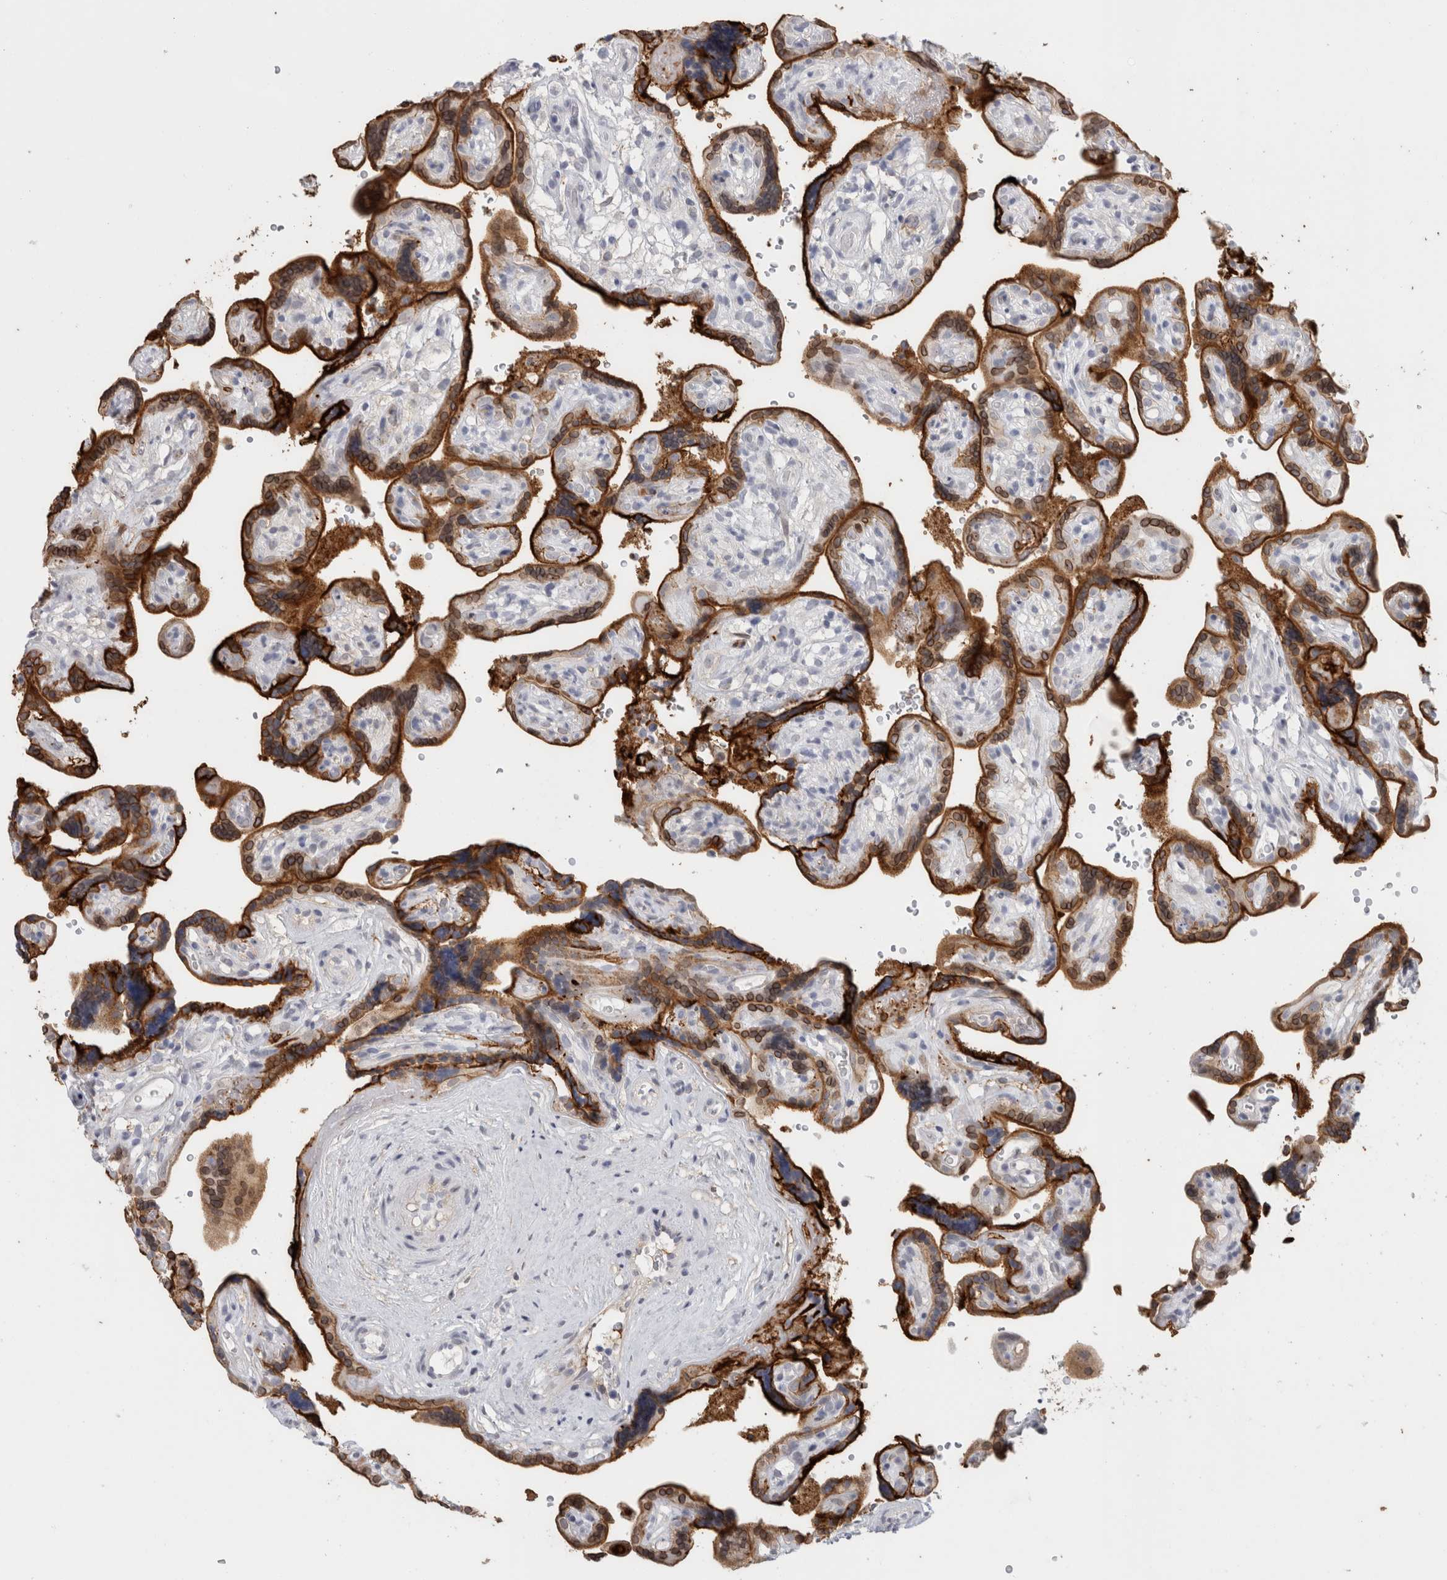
{"staining": {"intensity": "moderate", "quantity": "25%-75%", "location": "cytoplasmic/membranous,nuclear"}, "tissue": "placenta", "cell_type": "Decidual cells", "image_type": "normal", "snomed": [{"axis": "morphology", "description": "Normal tissue, NOS"}, {"axis": "topography", "description": "Placenta"}], "caption": "Placenta stained for a protein (brown) reveals moderate cytoplasmic/membranous,nuclear positive positivity in about 25%-75% of decidual cells.", "gene": "P2RY2", "patient": {"sex": "female", "age": 30}}